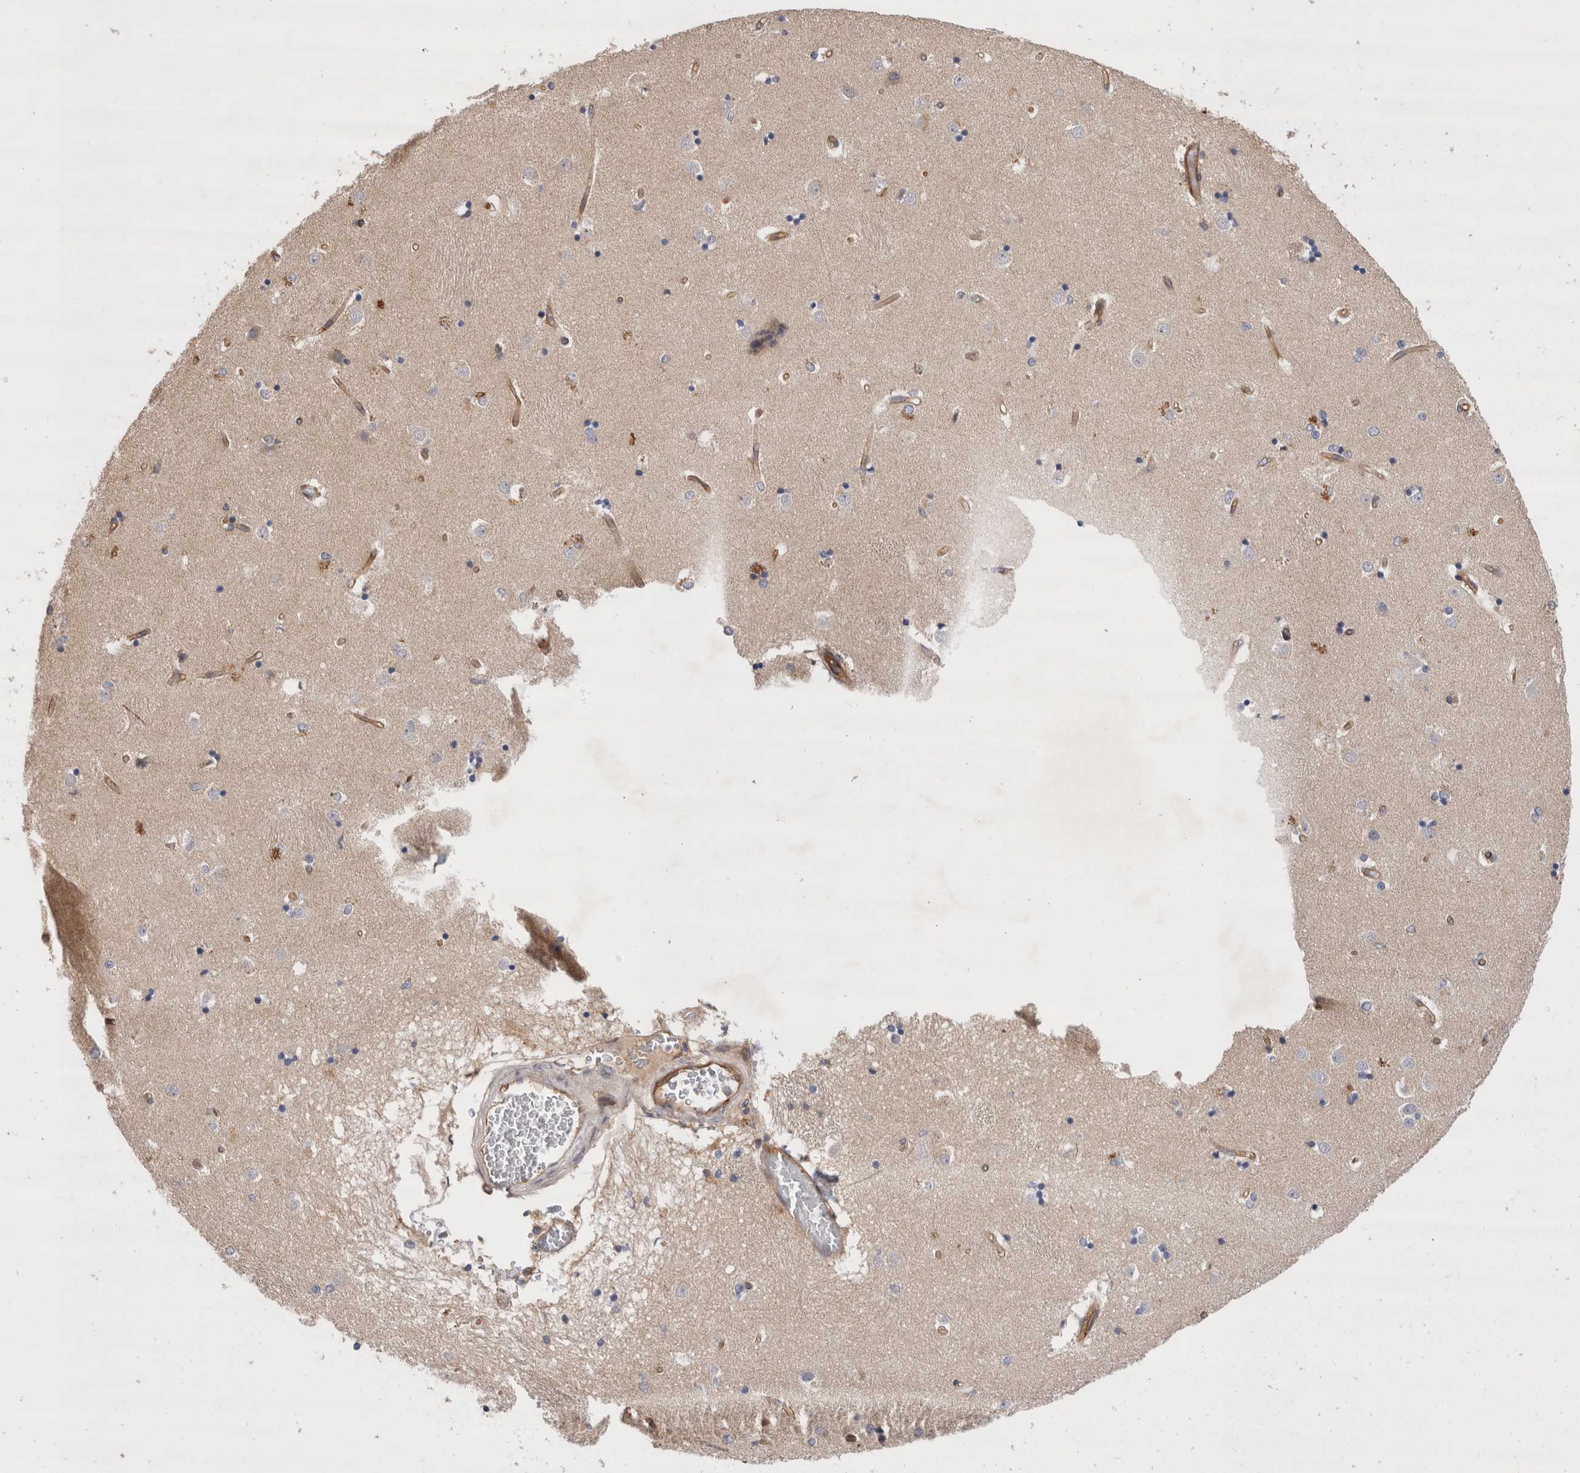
{"staining": {"intensity": "negative", "quantity": "none", "location": "none"}, "tissue": "caudate", "cell_type": "Glial cells", "image_type": "normal", "snomed": [{"axis": "morphology", "description": "Normal tissue, NOS"}, {"axis": "topography", "description": "Lateral ventricle wall"}], "caption": "High power microscopy image of an immunohistochemistry (IHC) micrograph of unremarkable caudate, revealing no significant positivity in glial cells.", "gene": "BNIP2", "patient": {"sex": "male", "age": 45}}